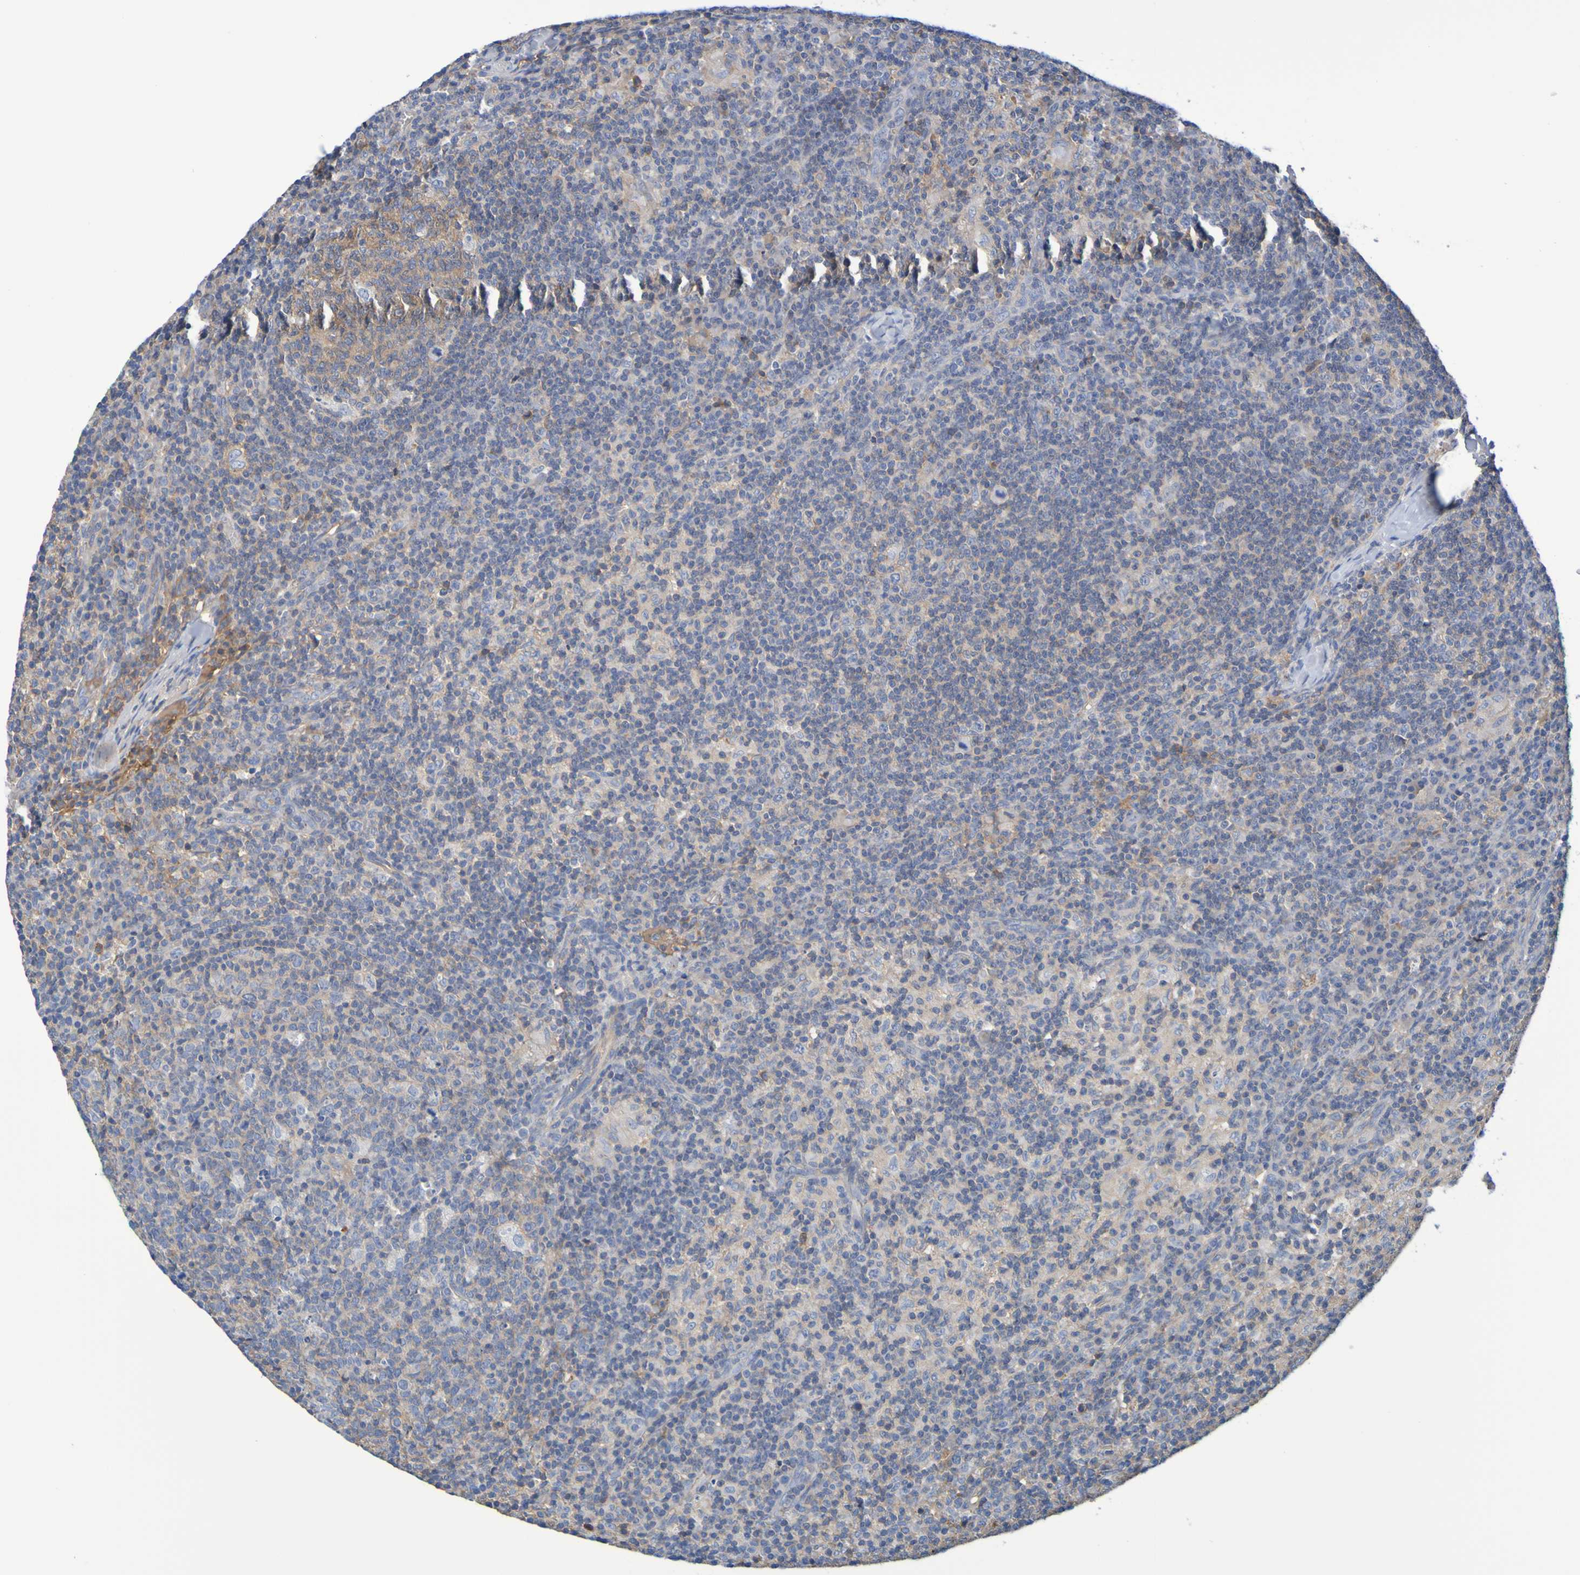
{"staining": {"intensity": "weak", "quantity": "25%-75%", "location": "cytoplasmic/membranous"}, "tissue": "lymph node", "cell_type": "Germinal center cells", "image_type": "normal", "snomed": [{"axis": "morphology", "description": "Normal tissue, NOS"}, {"axis": "morphology", "description": "Inflammation, NOS"}, {"axis": "topography", "description": "Lymph node"}], "caption": "A brown stain shows weak cytoplasmic/membranous positivity of a protein in germinal center cells of unremarkable human lymph node.", "gene": "GAB3", "patient": {"sex": "male", "age": 55}}